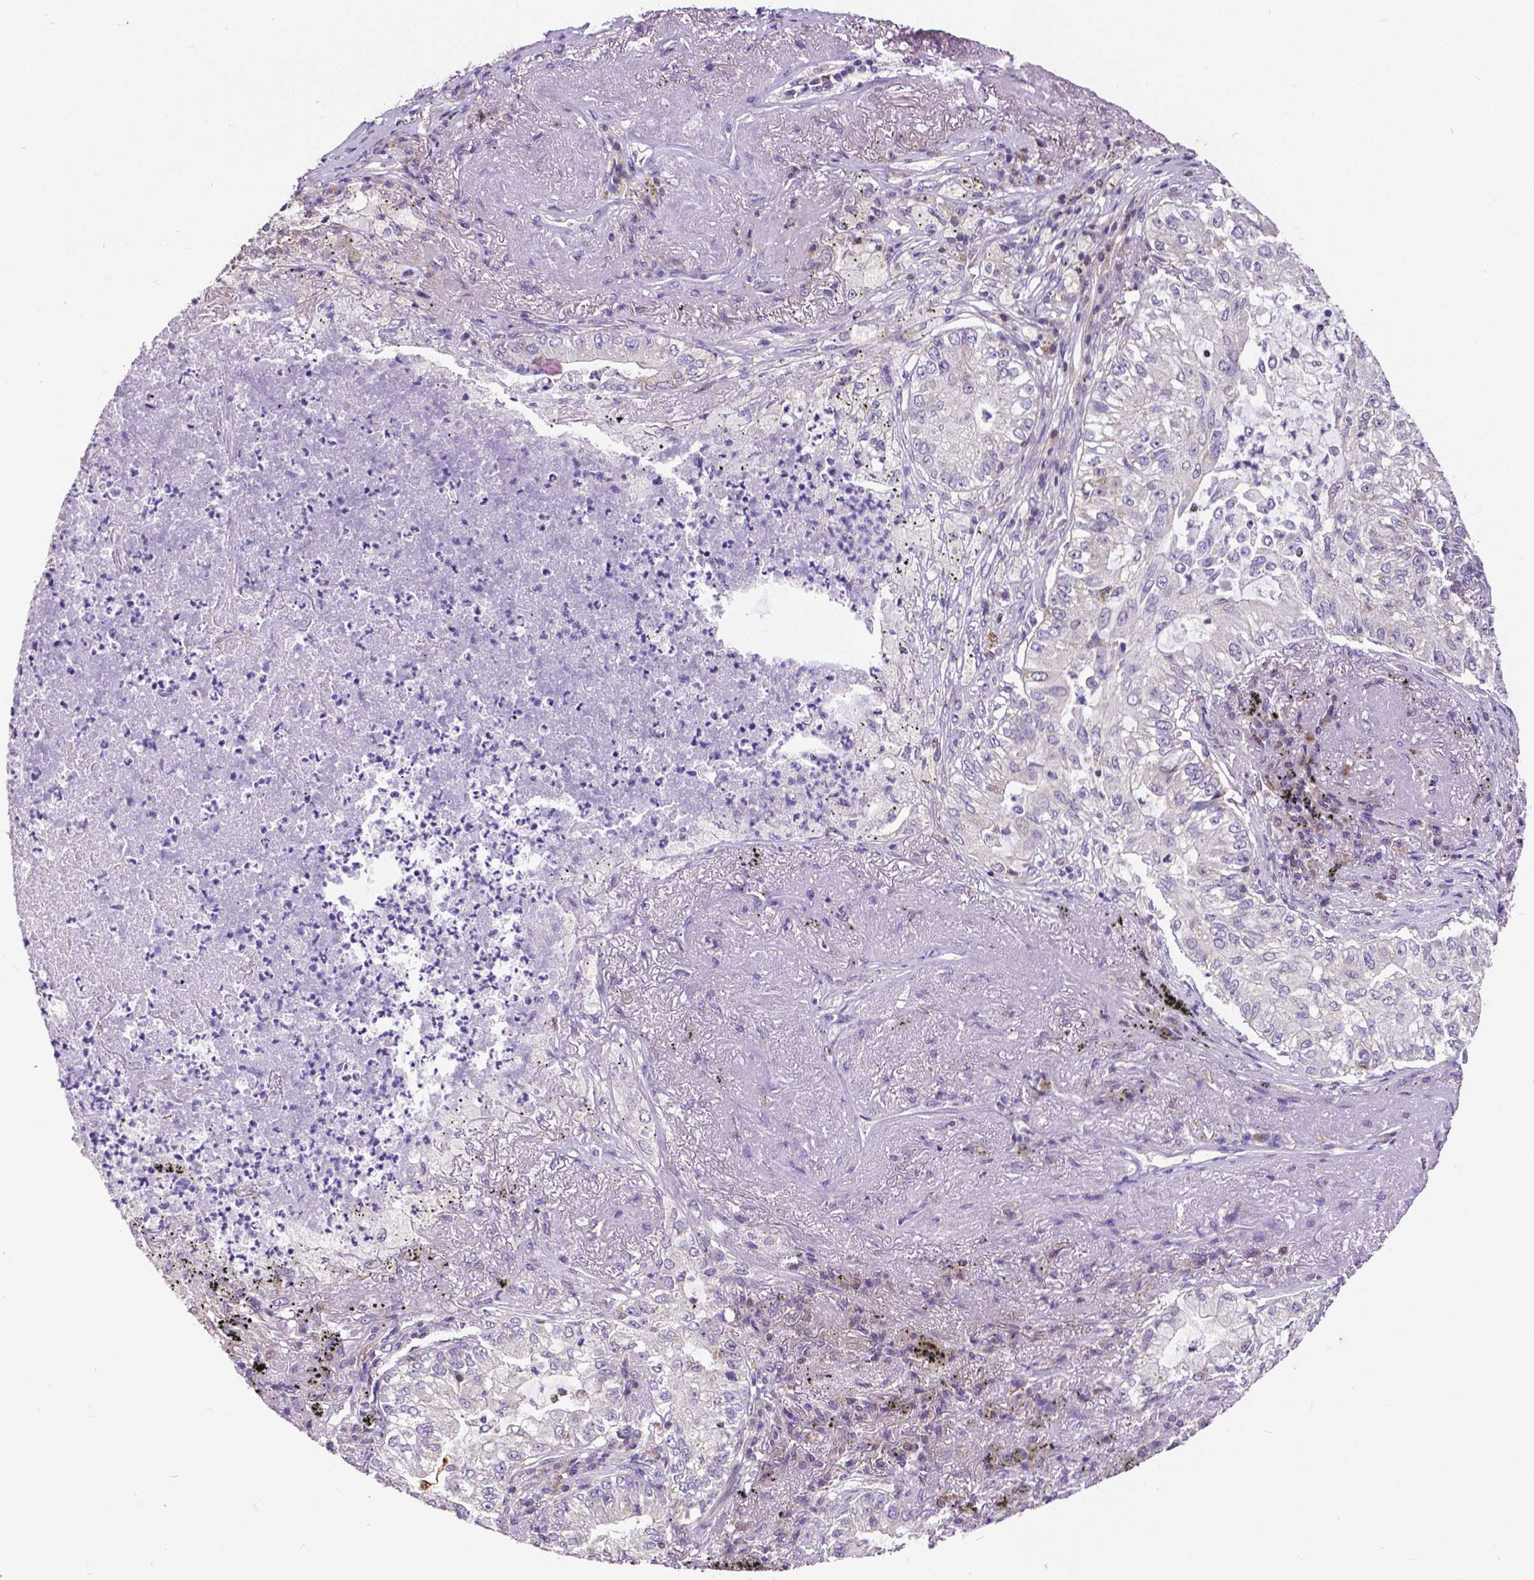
{"staining": {"intensity": "negative", "quantity": "none", "location": "none"}, "tissue": "lung cancer", "cell_type": "Tumor cells", "image_type": "cancer", "snomed": [{"axis": "morphology", "description": "Adenocarcinoma, NOS"}, {"axis": "topography", "description": "Lung"}], "caption": "Lung cancer (adenocarcinoma) was stained to show a protein in brown. There is no significant staining in tumor cells. Brightfield microscopy of IHC stained with DAB (3,3'-diaminobenzidine) (brown) and hematoxylin (blue), captured at high magnification.", "gene": "MCL1", "patient": {"sex": "female", "age": 73}}